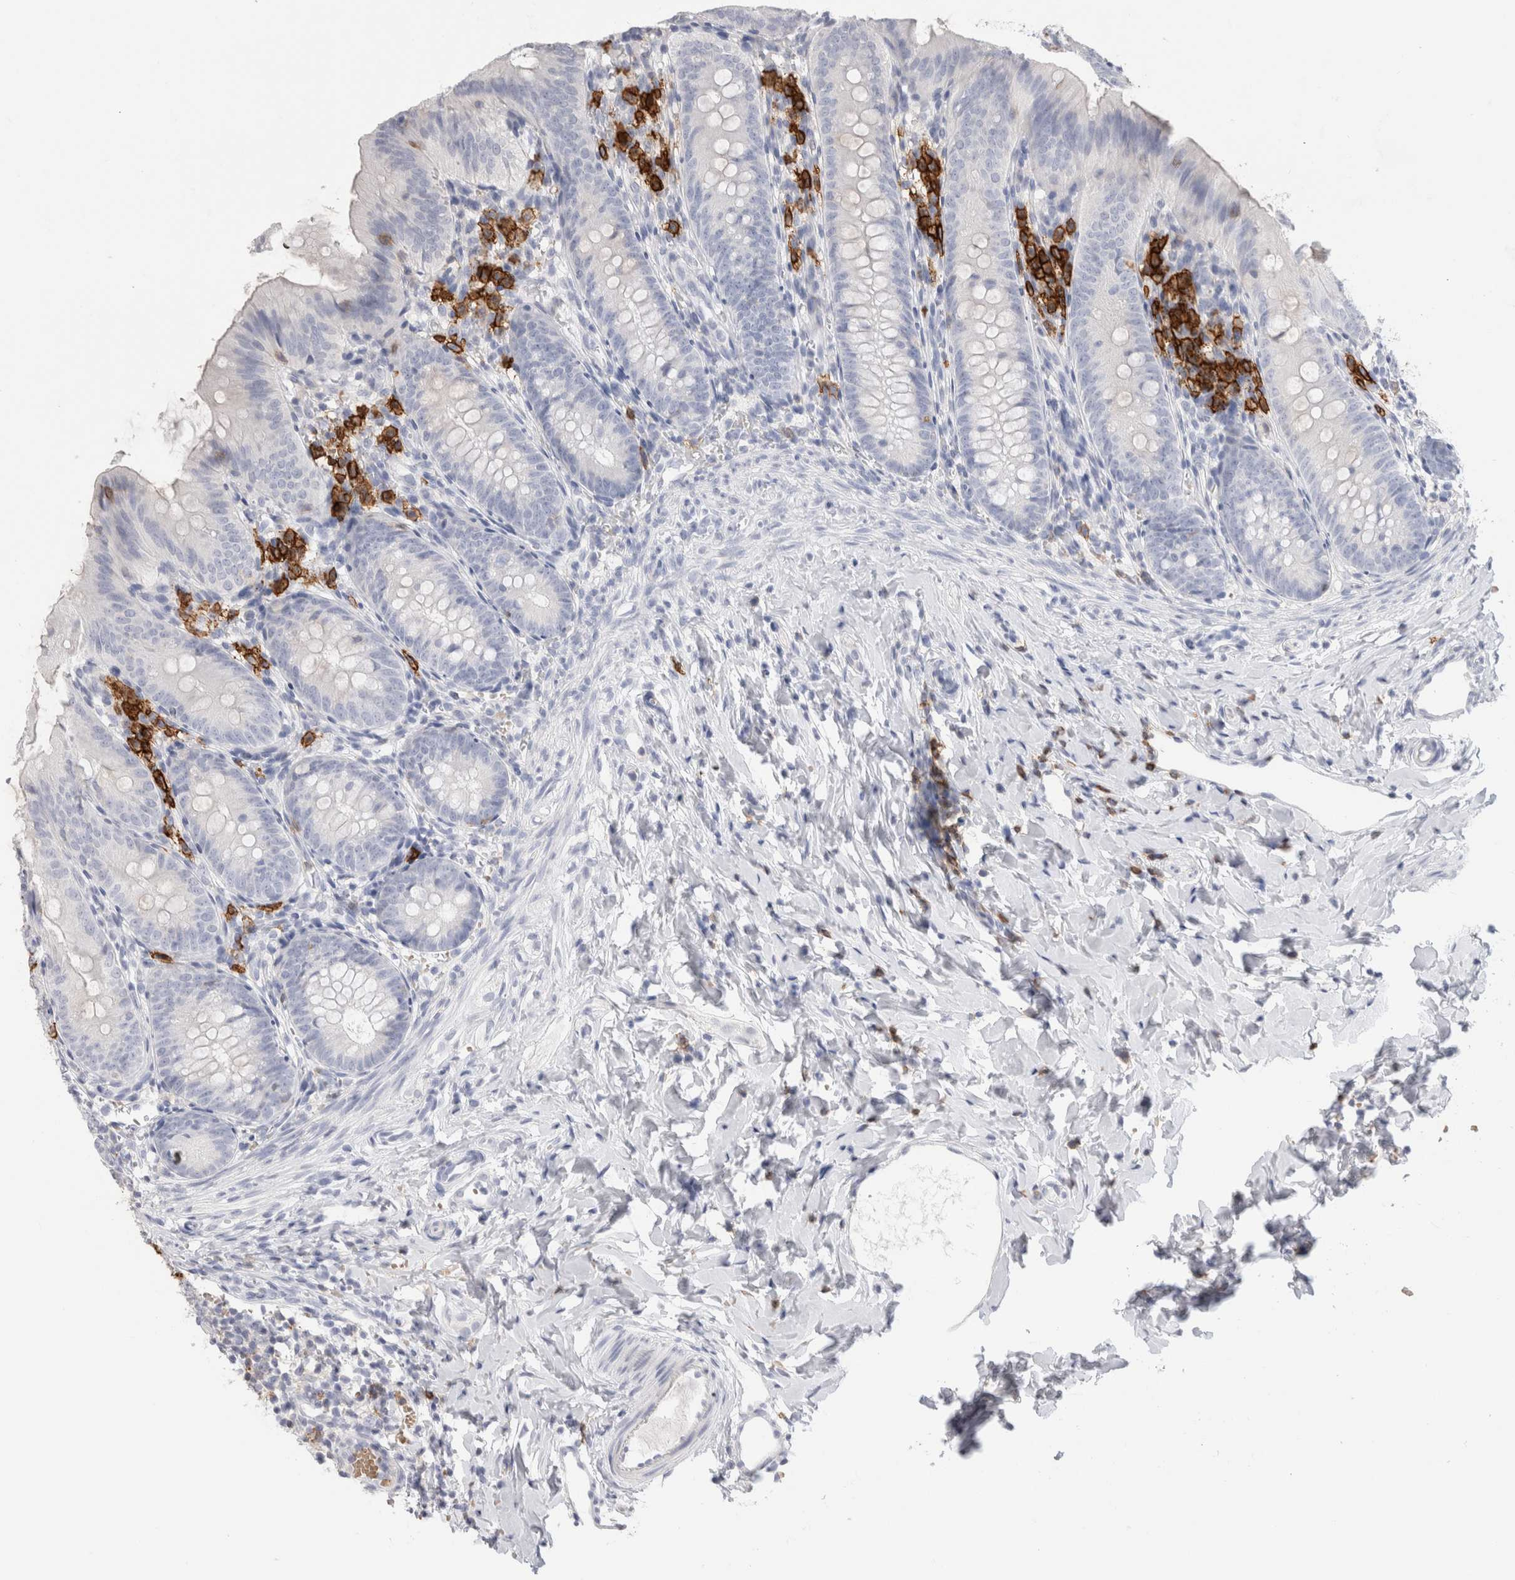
{"staining": {"intensity": "negative", "quantity": "none", "location": "none"}, "tissue": "appendix", "cell_type": "Glandular cells", "image_type": "normal", "snomed": [{"axis": "morphology", "description": "Normal tissue, NOS"}, {"axis": "topography", "description": "Appendix"}], "caption": "Appendix stained for a protein using IHC demonstrates no positivity glandular cells.", "gene": "CD38", "patient": {"sex": "male", "age": 1}}